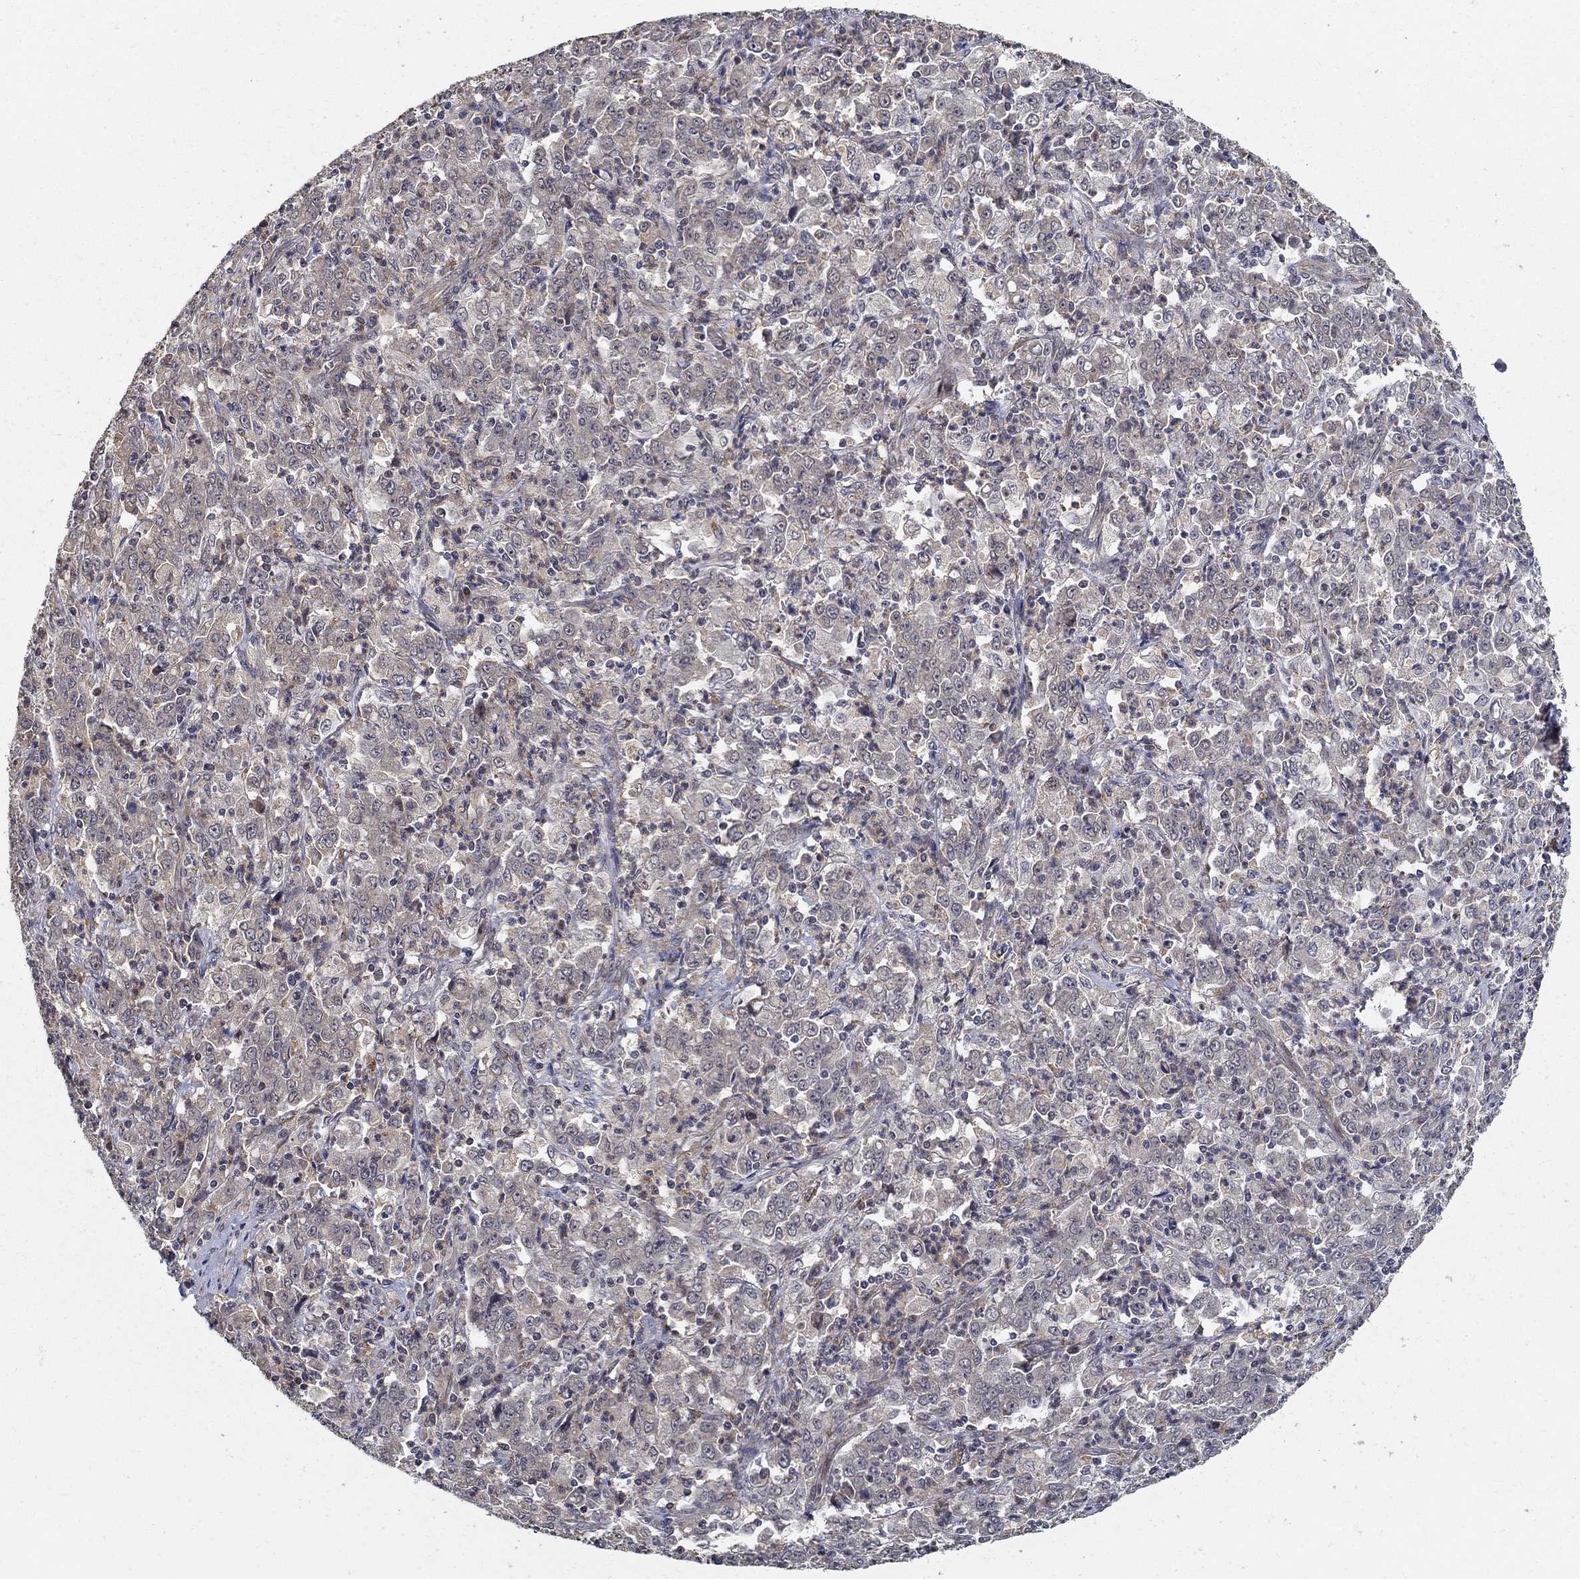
{"staining": {"intensity": "negative", "quantity": "none", "location": "none"}, "tissue": "stomach cancer", "cell_type": "Tumor cells", "image_type": "cancer", "snomed": [{"axis": "morphology", "description": "Adenocarcinoma, NOS"}, {"axis": "topography", "description": "Stomach, lower"}], "caption": "High magnification brightfield microscopy of stomach adenocarcinoma stained with DAB (3,3'-diaminobenzidine) (brown) and counterstained with hematoxylin (blue): tumor cells show no significant positivity.", "gene": "ZNF594", "patient": {"sex": "female", "age": 71}}